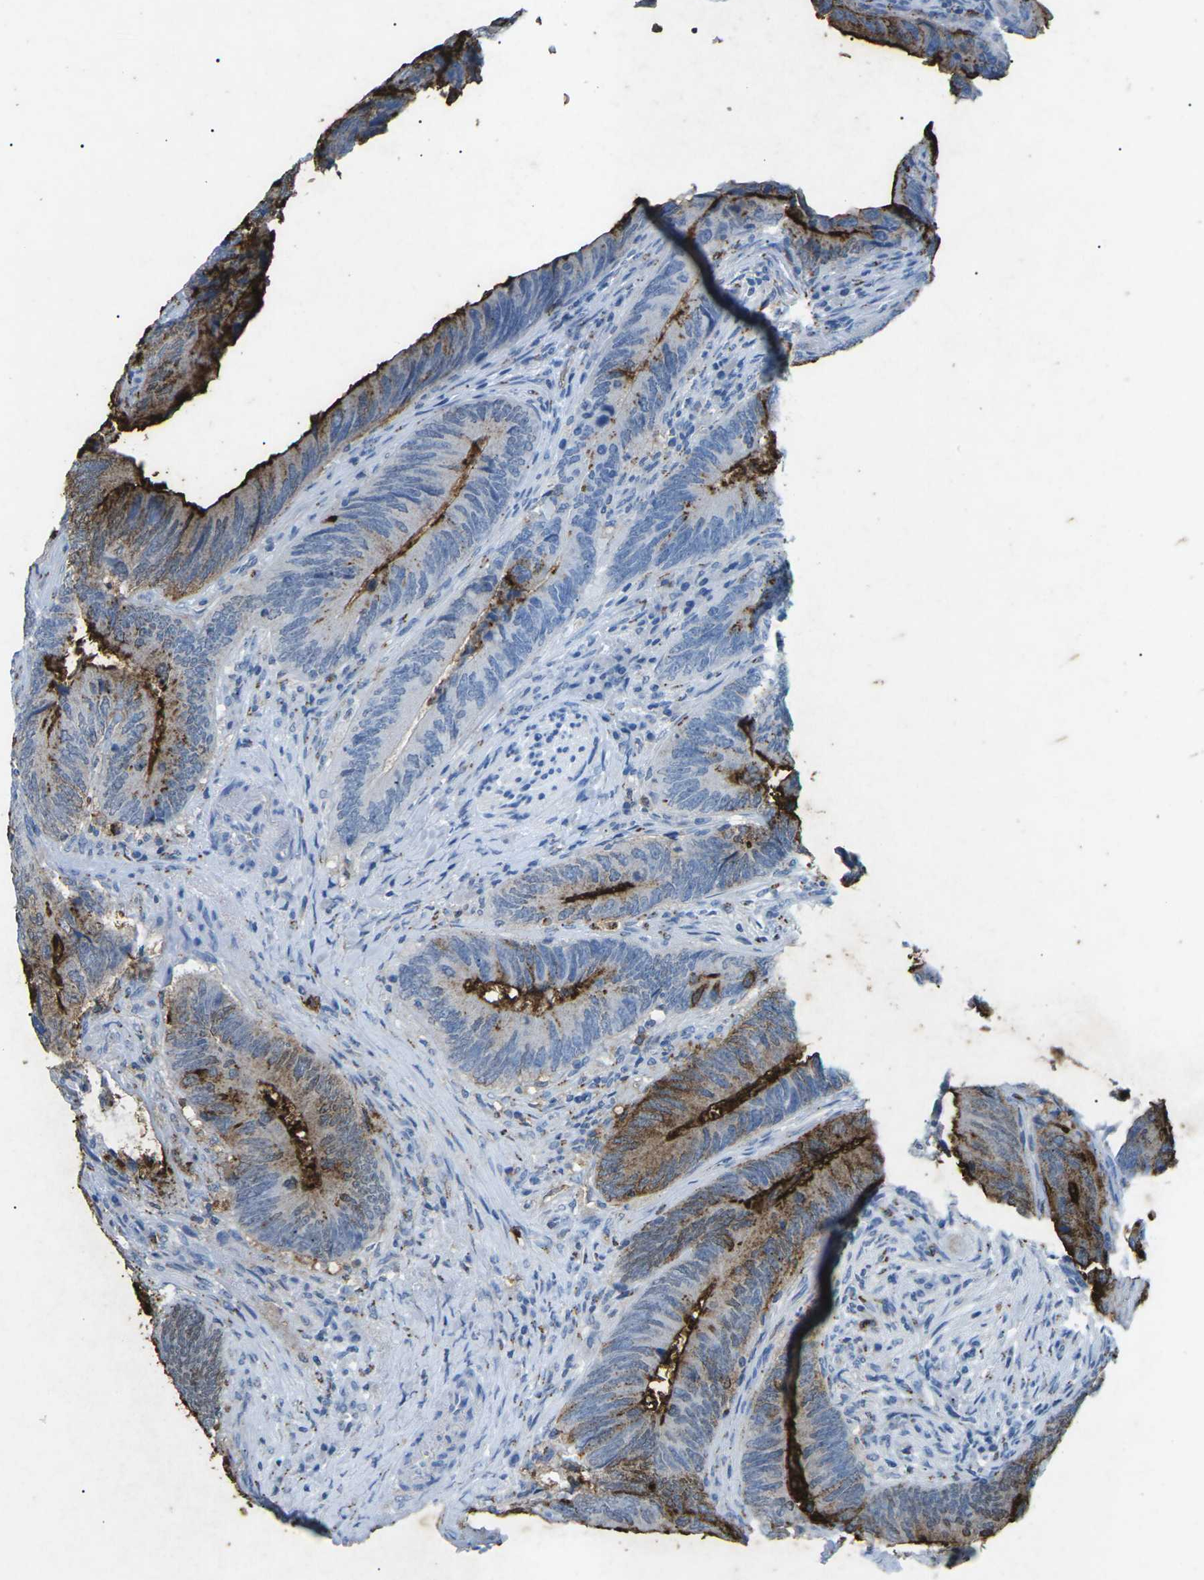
{"staining": {"intensity": "moderate", "quantity": ">75%", "location": "cytoplasmic/membranous"}, "tissue": "colorectal cancer", "cell_type": "Tumor cells", "image_type": "cancer", "snomed": [{"axis": "morphology", "description": "Normal tissue, NOS"}, {"axis": "morphology", "description": "Adenocarcinoma, NOS"}, {"axis": "topography", "description": "Colon"}], "caption": "Protein staining by immunohistochemistry (IHC) exhibits moderate cytoplasmic/membranous staining in approximately >75% of tumor cells in colorectal adenocarcinoma.", "gene": "CTAGE1", "patient": {"sex": "male", "age": 56}}